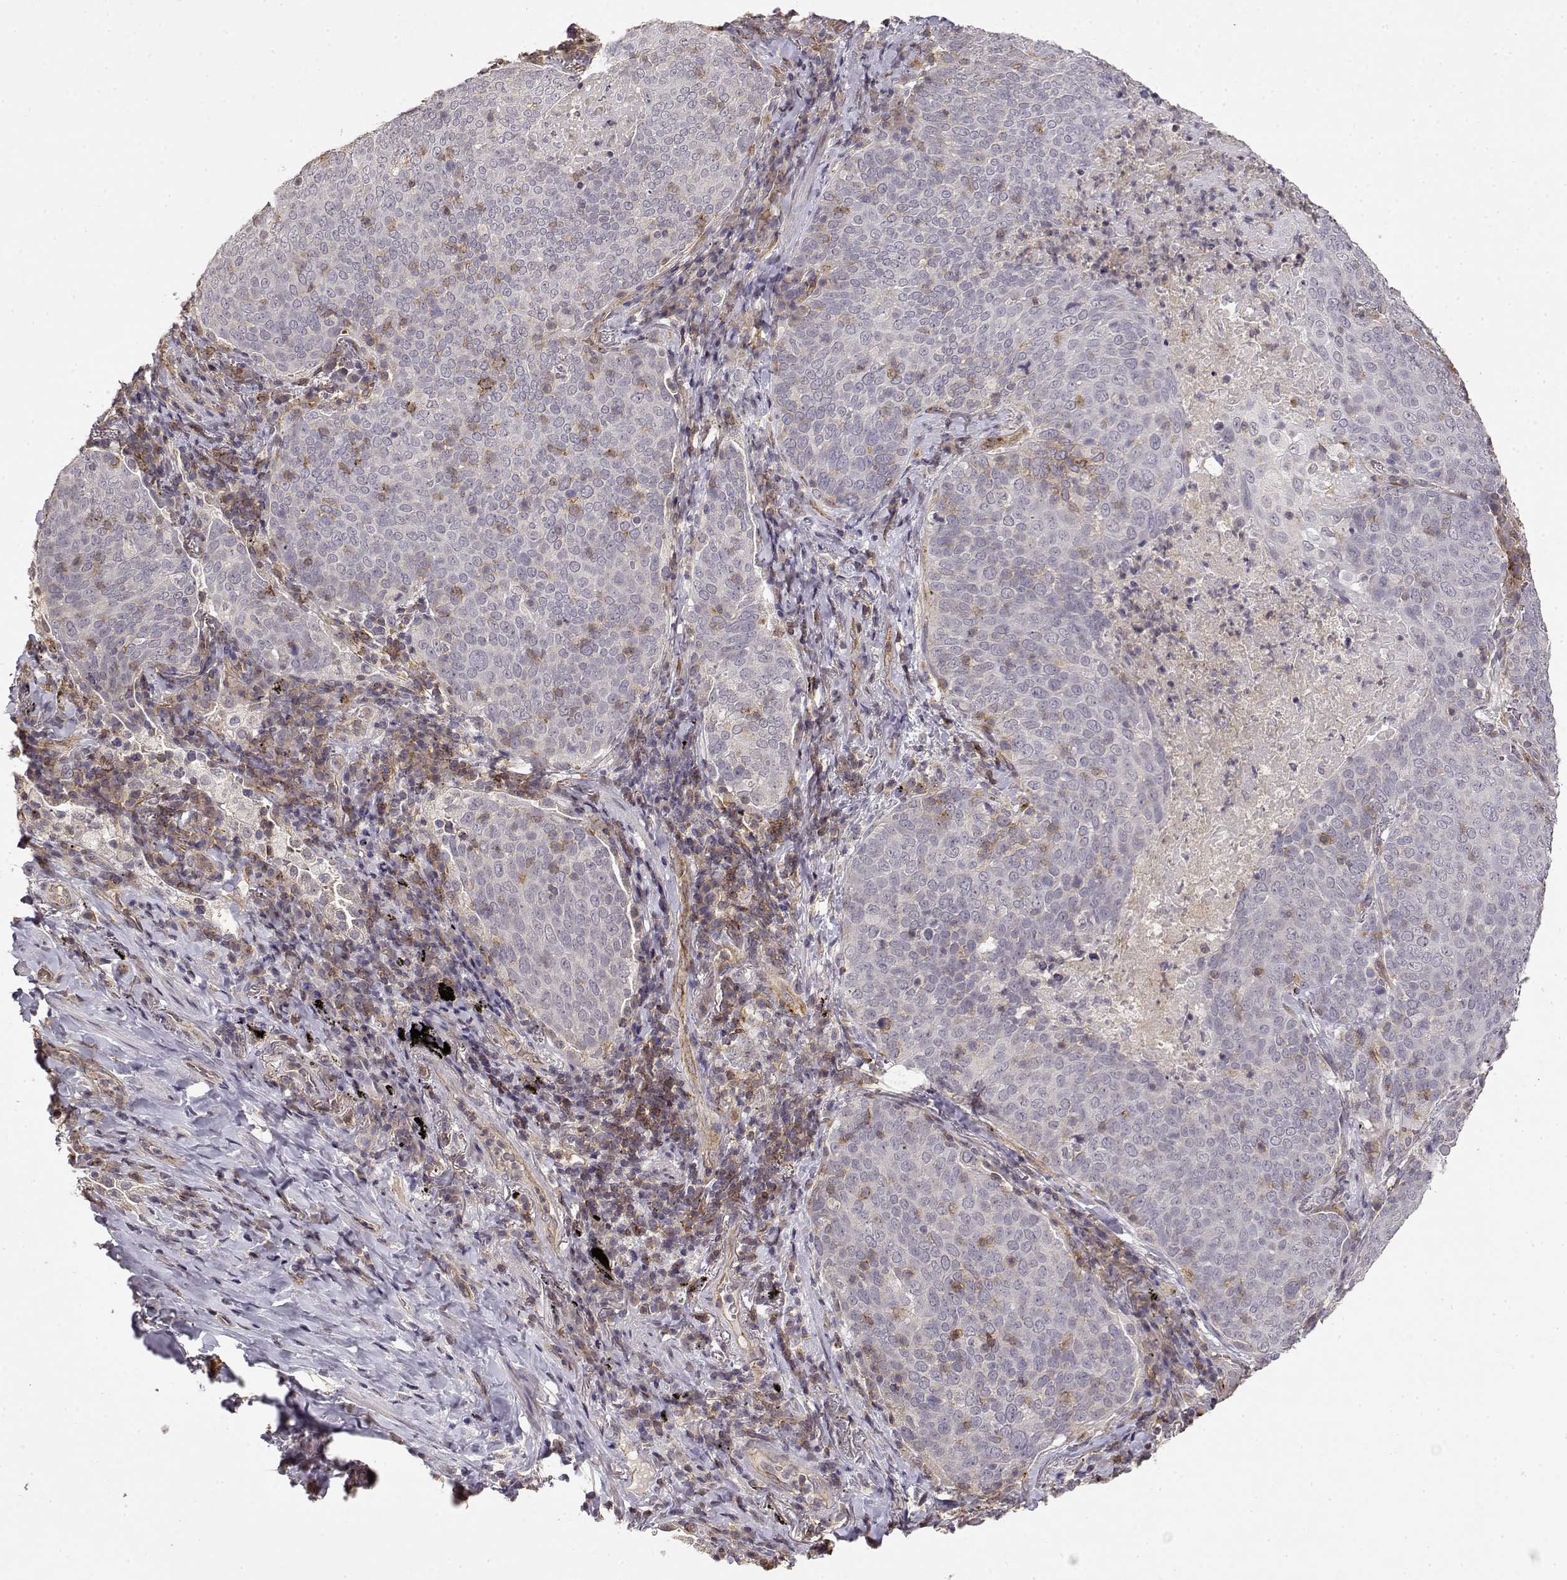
{"staining": {"intensity": "negative", "quantity": "none", "location": "none"}, "tissue": "lung cancer", "cell_type": "Tumor cells", "image_type": "cancer", "snomed": [{"axis": "morphology", "description": "Squamous cell carcinoma, NOS"}, {"axis": "topography", "description": "Lung"}], "caption": "This micrograph is of lung cancer (squamous cell carcinoma) stained with immunohistochemistry (IHC) to label a protein in brown with the nuclei are counter-stained blue. There is no positivity in tumor cells.", "gene": "IFITM1", "patient": {"sex": "male", "age": 82}}